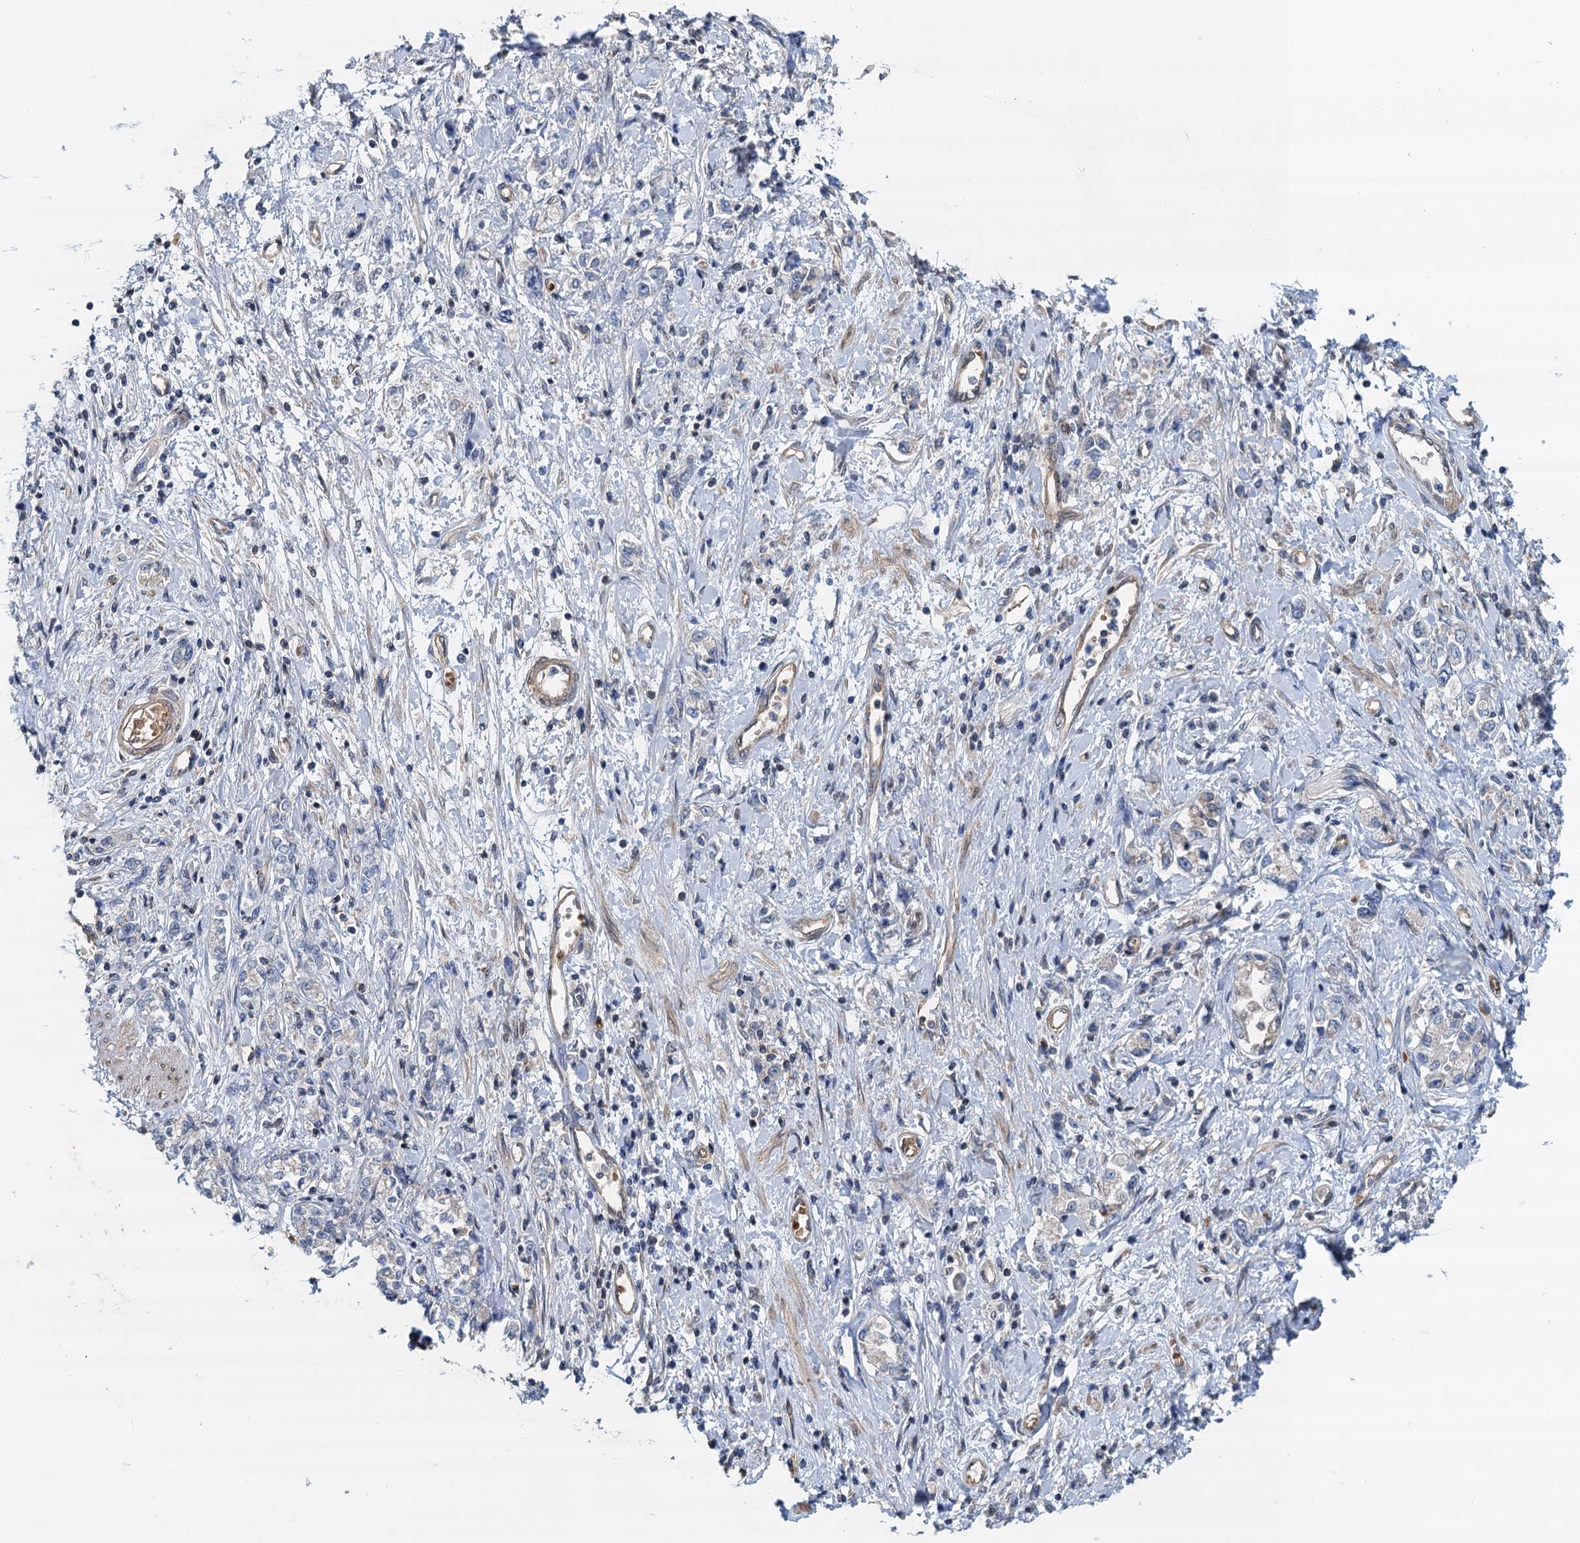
{"staining": {"intensity": "weak", "quantity": "<25%", "location": "cytoplasmic/membranous"}, "tissue": "stomach cancer", "cell_type": "Tumor cells", "image_type": "cancer", "snomed": [{"axis": "morphology", "description": "Adenocarcinoma, NOS"}, {"axis": "topography", "description": "Stomach"}], "caption": "A high-resolution photomicrograph shows IHC staining of stomach cancer (adenocarcinoma), which shows no significant positivity in tumor cells. (Stains: DAB immunohistochemistry with hematoxylin counter stain, Microscopy: brightfield microscopy at high magnification).", "gene": "ROGDI", "patient": {"sex": "female", "age": 76}}